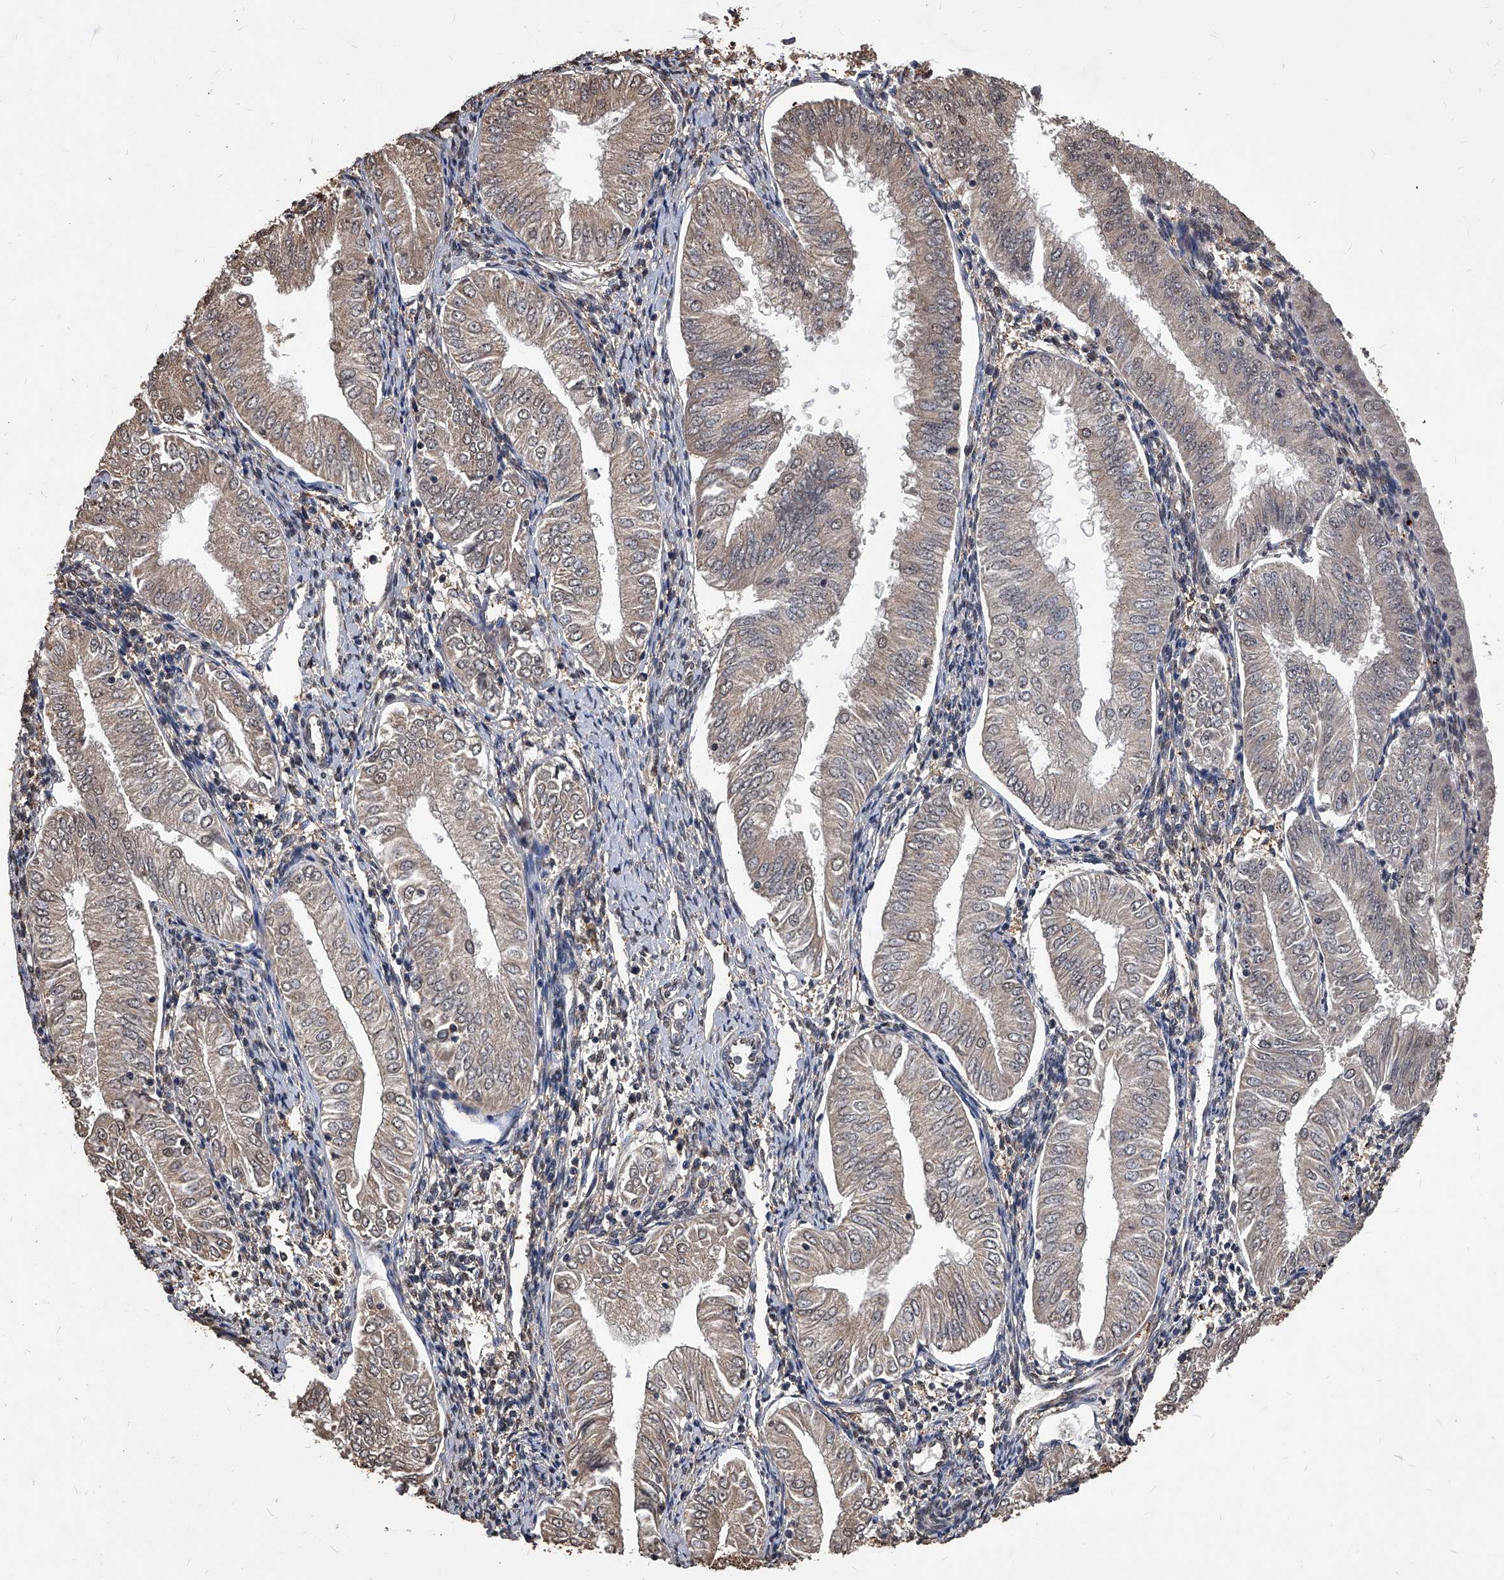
{"staining": {"intensity": "weak", "quantity": "25%-75%", "location": "cytoplasmic/membranous,nuclear"}, "tissue": "endometrial cancer", "cell_type": "Tumor cells", "image_type": "cancer", "snomed": [{"axis": "morphology", "description": "Adenocarcinoma, NOS"}, {"axis": "topography", "description": "Endometrium"}], "caption": "Weak cytoplasmic/membranous and nuclear positivity is present in approximately 25%-75% of tumor cells in endometrial cancer (adenocarcinoma).", "gene": "FBXL4", "patient": {"sex": "female", "age": 53}}